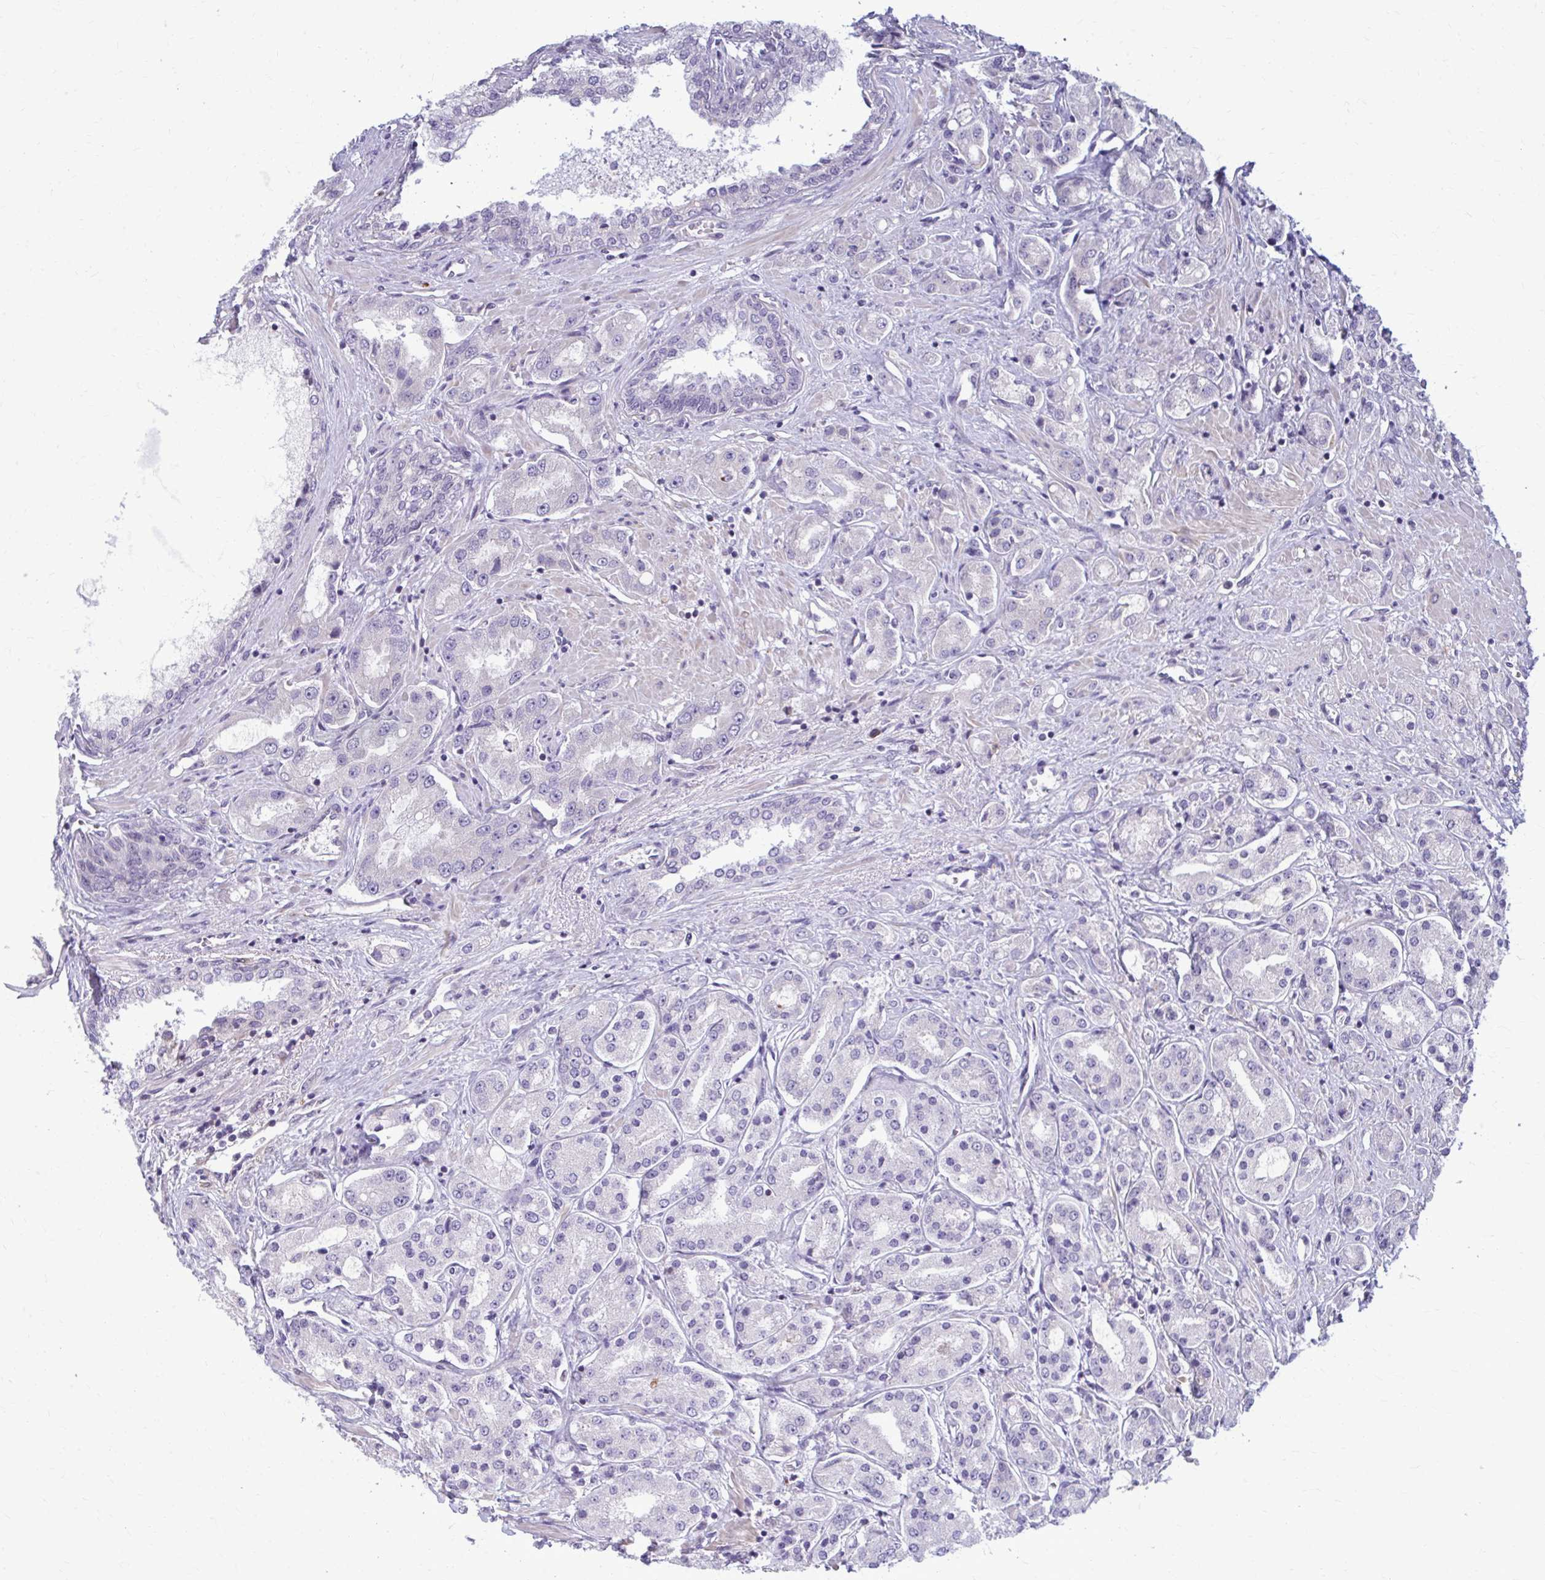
{"staining": {"intensity": "negative", "quantity": "none", "location": "none"}, "tissue": "prostate cancer", "cell_type": "Tumor cells", "image_type": "cancer", "snomed": [{"axis": "morphology", "description": "Adenocarcinoma, High grade"}, {"axis": "topography", "description": "Prostate"}], "caption": "High power microscopy photomicrograph of an IHC histopathology image of high-grade adenocarcinoma (prostate), revealing no significant expression in tumor cells.", "gene": "MCRIP2", "patient": {"sex": "male", "age": 67}}